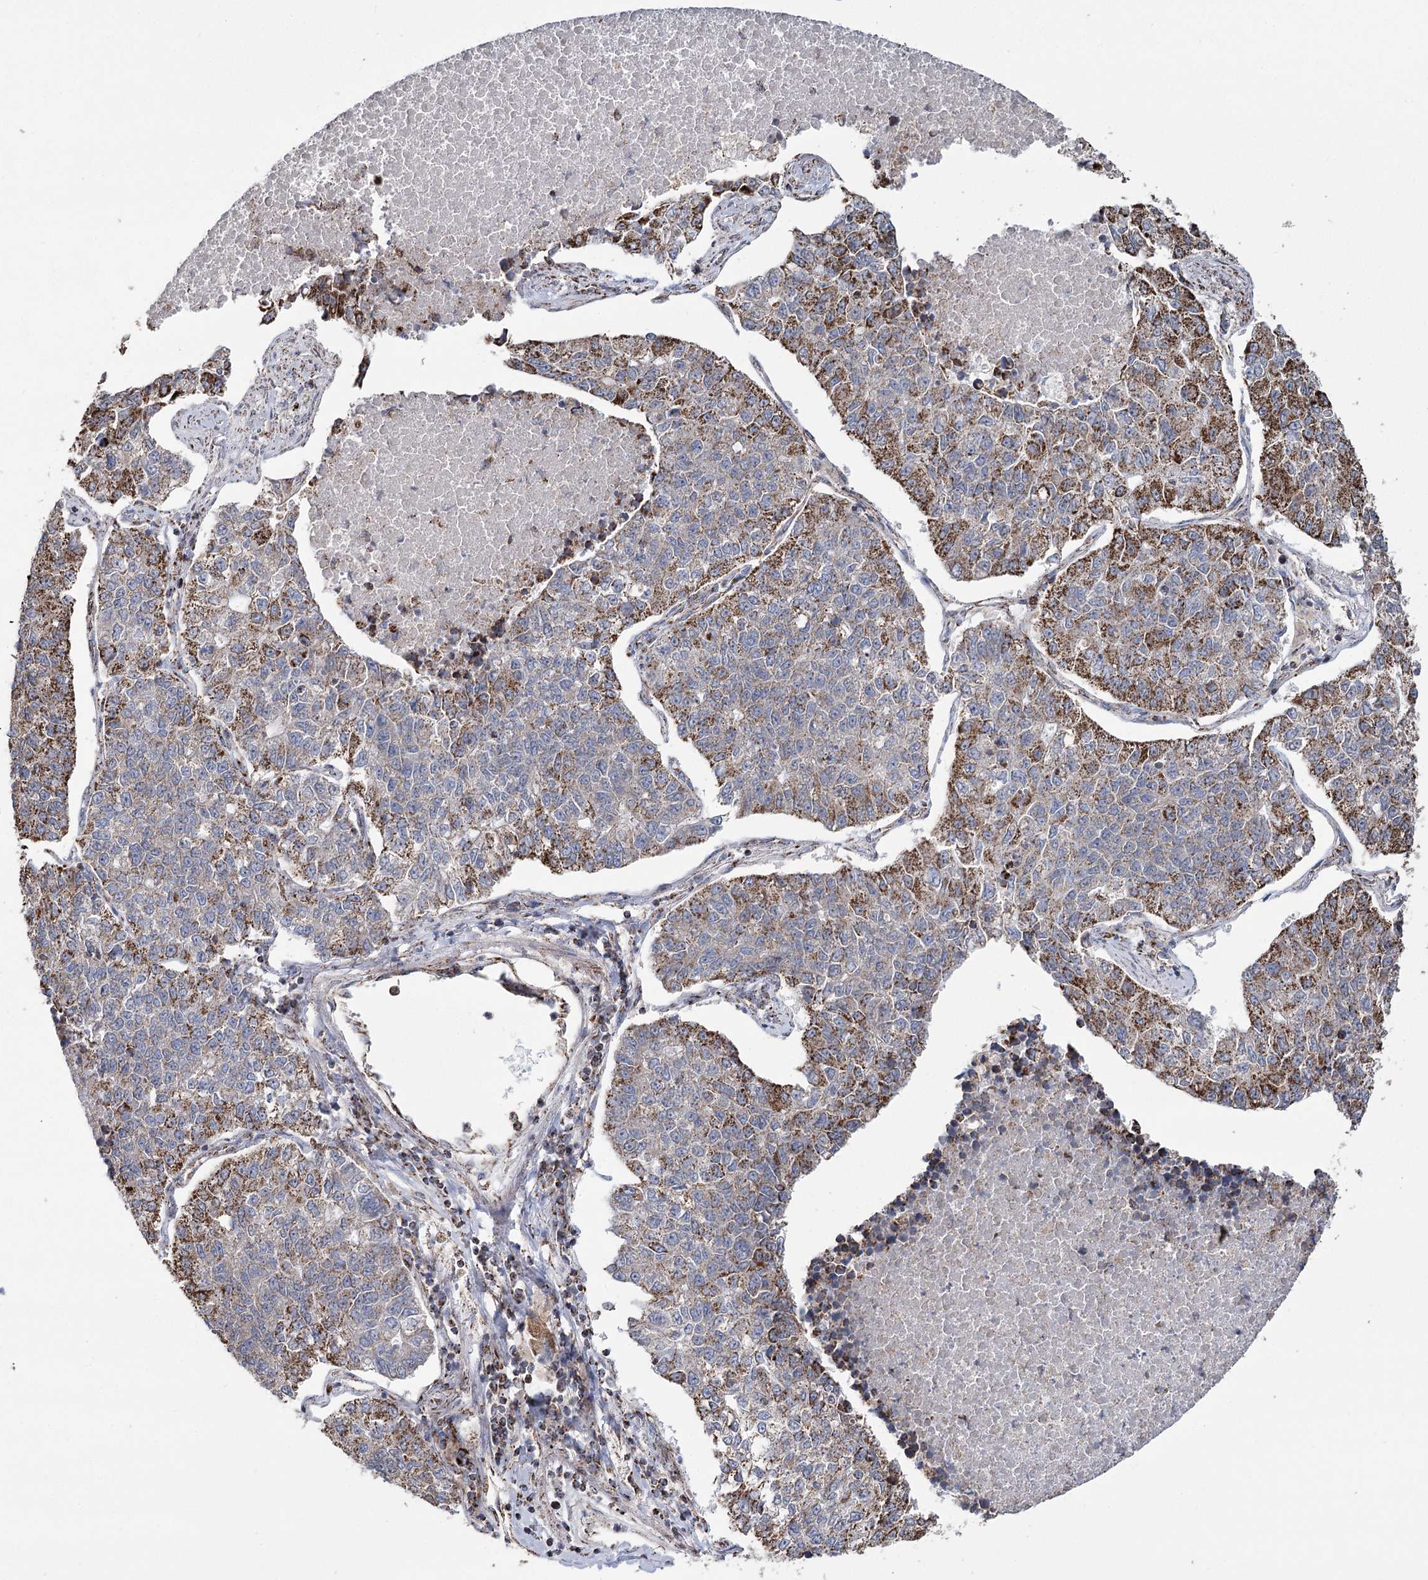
{"staining": {"intensity": "strong", "quantity": "25%-75%", "location": "cytoplasmic/membranous"}, "tissue": "lung cancer", "cell_type": "Tumor cells", "image_type": "cancer", "snomed": [{"axis": "morphology", "description": "Adenocarcinoma, NOS"}, {"axis": "topography", "description": "Lung"}], "caption": "Immunohistochemistry staining of lung cancer (adenocarcinoma), which shows high levels of strong cytoplasmic/membranous positivity in about 25%-75% of tumor cells indicating strong cytoplasmic/membranous protein expression. The staining was performed using DAB (3,3'-diaminobenzidine) (brown) for protein detection and nuclei were counterstained in hematoxylin (blue).", "gene": "RANBP3L", "patient": {"sex": "male", "age": 49}}